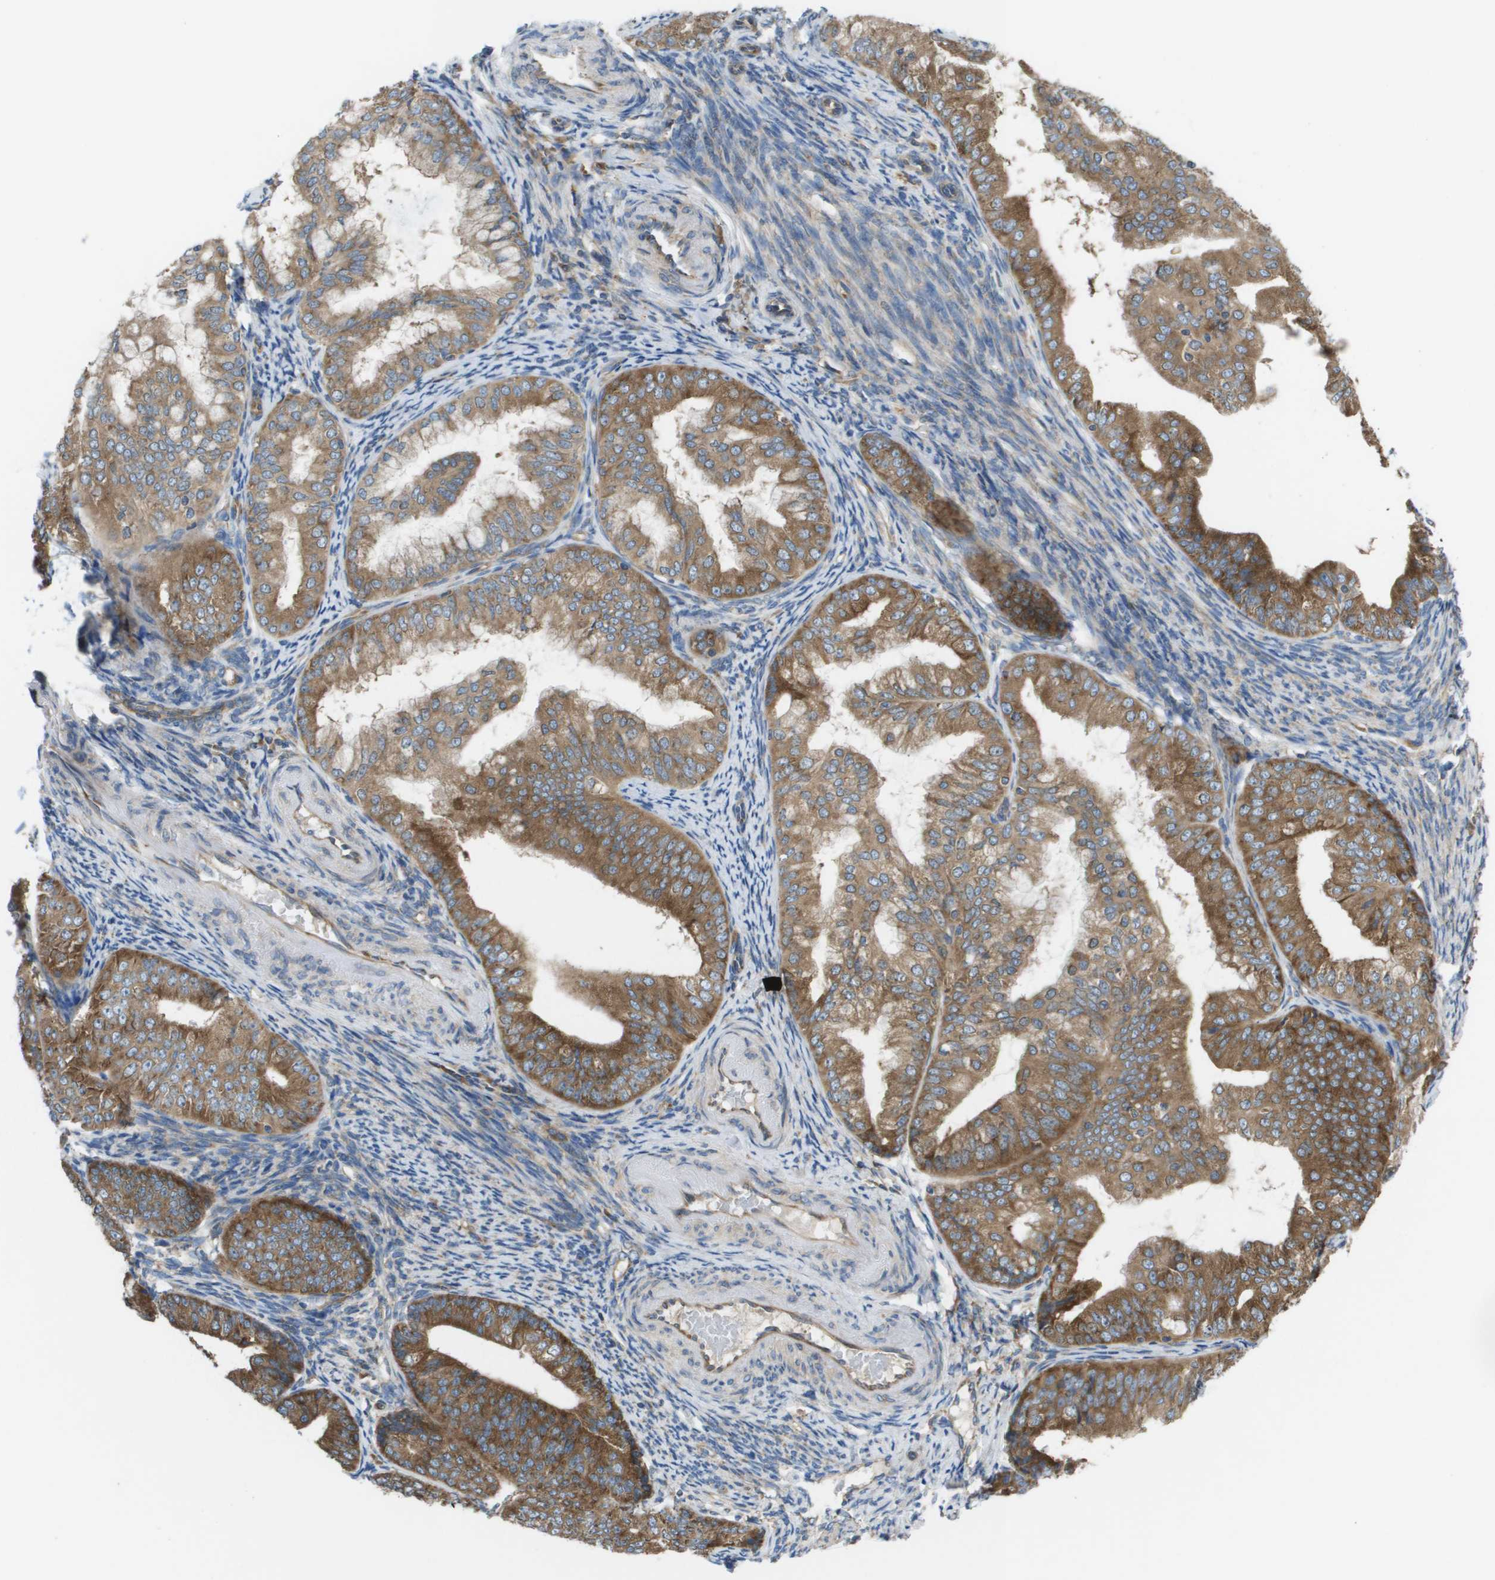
{"staining": {"intensity": "strong", "quantity": ">75%", "location": "cytoplasmic/membranous"}, "tissue": "endometrial cancer", "cell_type": "Tumor cells", "image_type": "cancer", "snomed": [{"axis": "morphology", "description": "Adenocarcinoma, NOS"}, {"axis": "topography", "description": "Endometrium"}], "caption": "Protein positivity by IHC demonstrates strong cytoplasmic/membranous staining in about >75% of tumor cells in endometrial cancer (adenocarcinoma). Ihc stains the protein of interest in brown and the nuclei are stained blue.", "gene": "EIF4G2", "patient": {"sex": "female", "age": 63}}